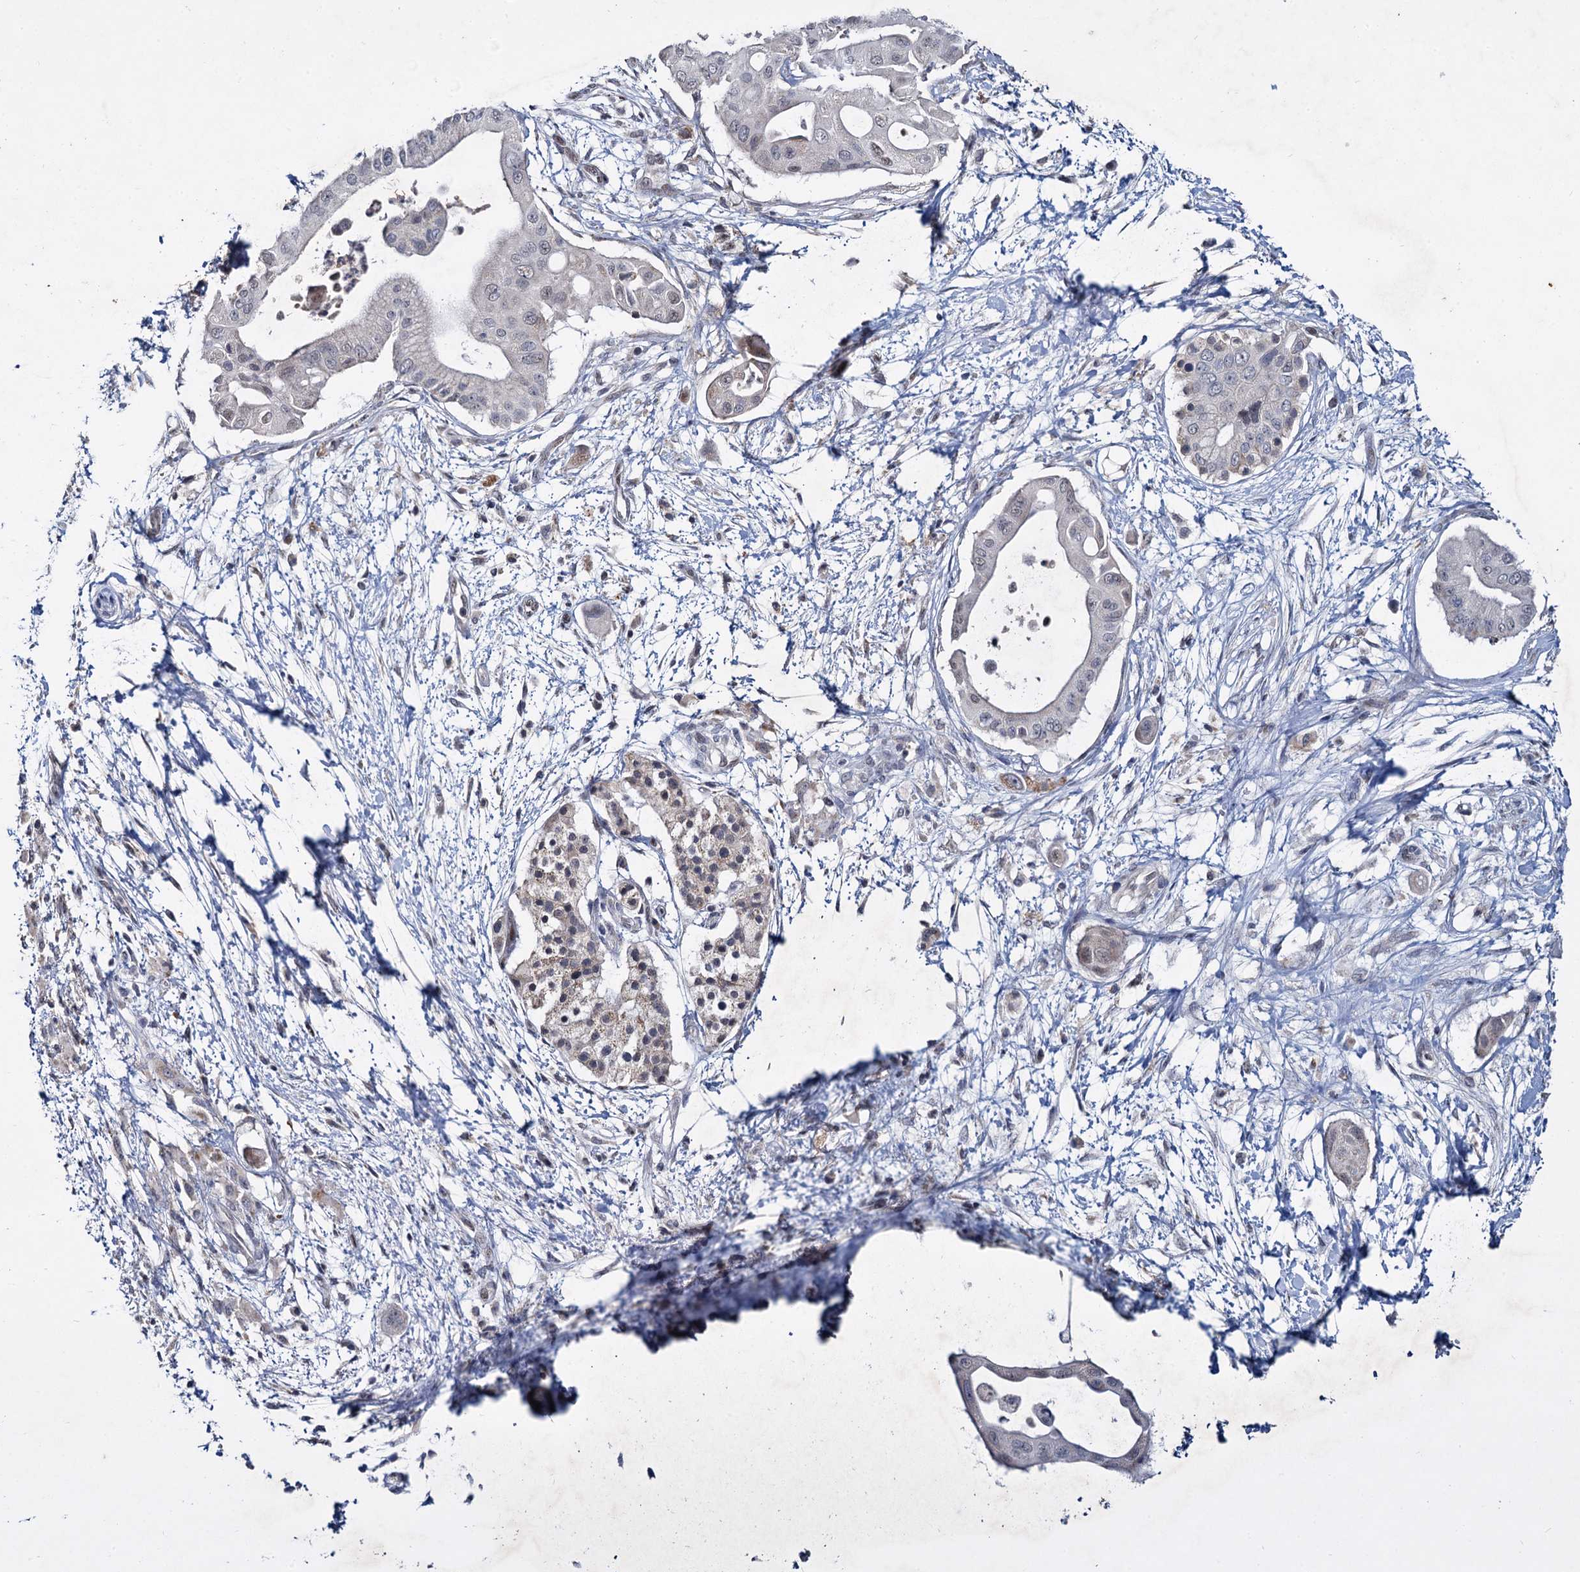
{"staining": {"intensity": "weak", "quantity": "<25%", "location": "cytoplasmic/membranous"}, "tissue": "pancreatic cancer", "cell_type": "Tumor cells", "image_type": "cancer", "snomed": [{"axis": "morphology", "description": "Adenocarcinoma, NOS"}, {"axis": "topography", "description": "Pancreas"}], "caption": "Protein analysis of pancreatic cancer (adenocarcinoma) shows no significant positivity in tumor cells.", "gene": "RPUSD4", "patient": {"sex": "male", "age": 68}}